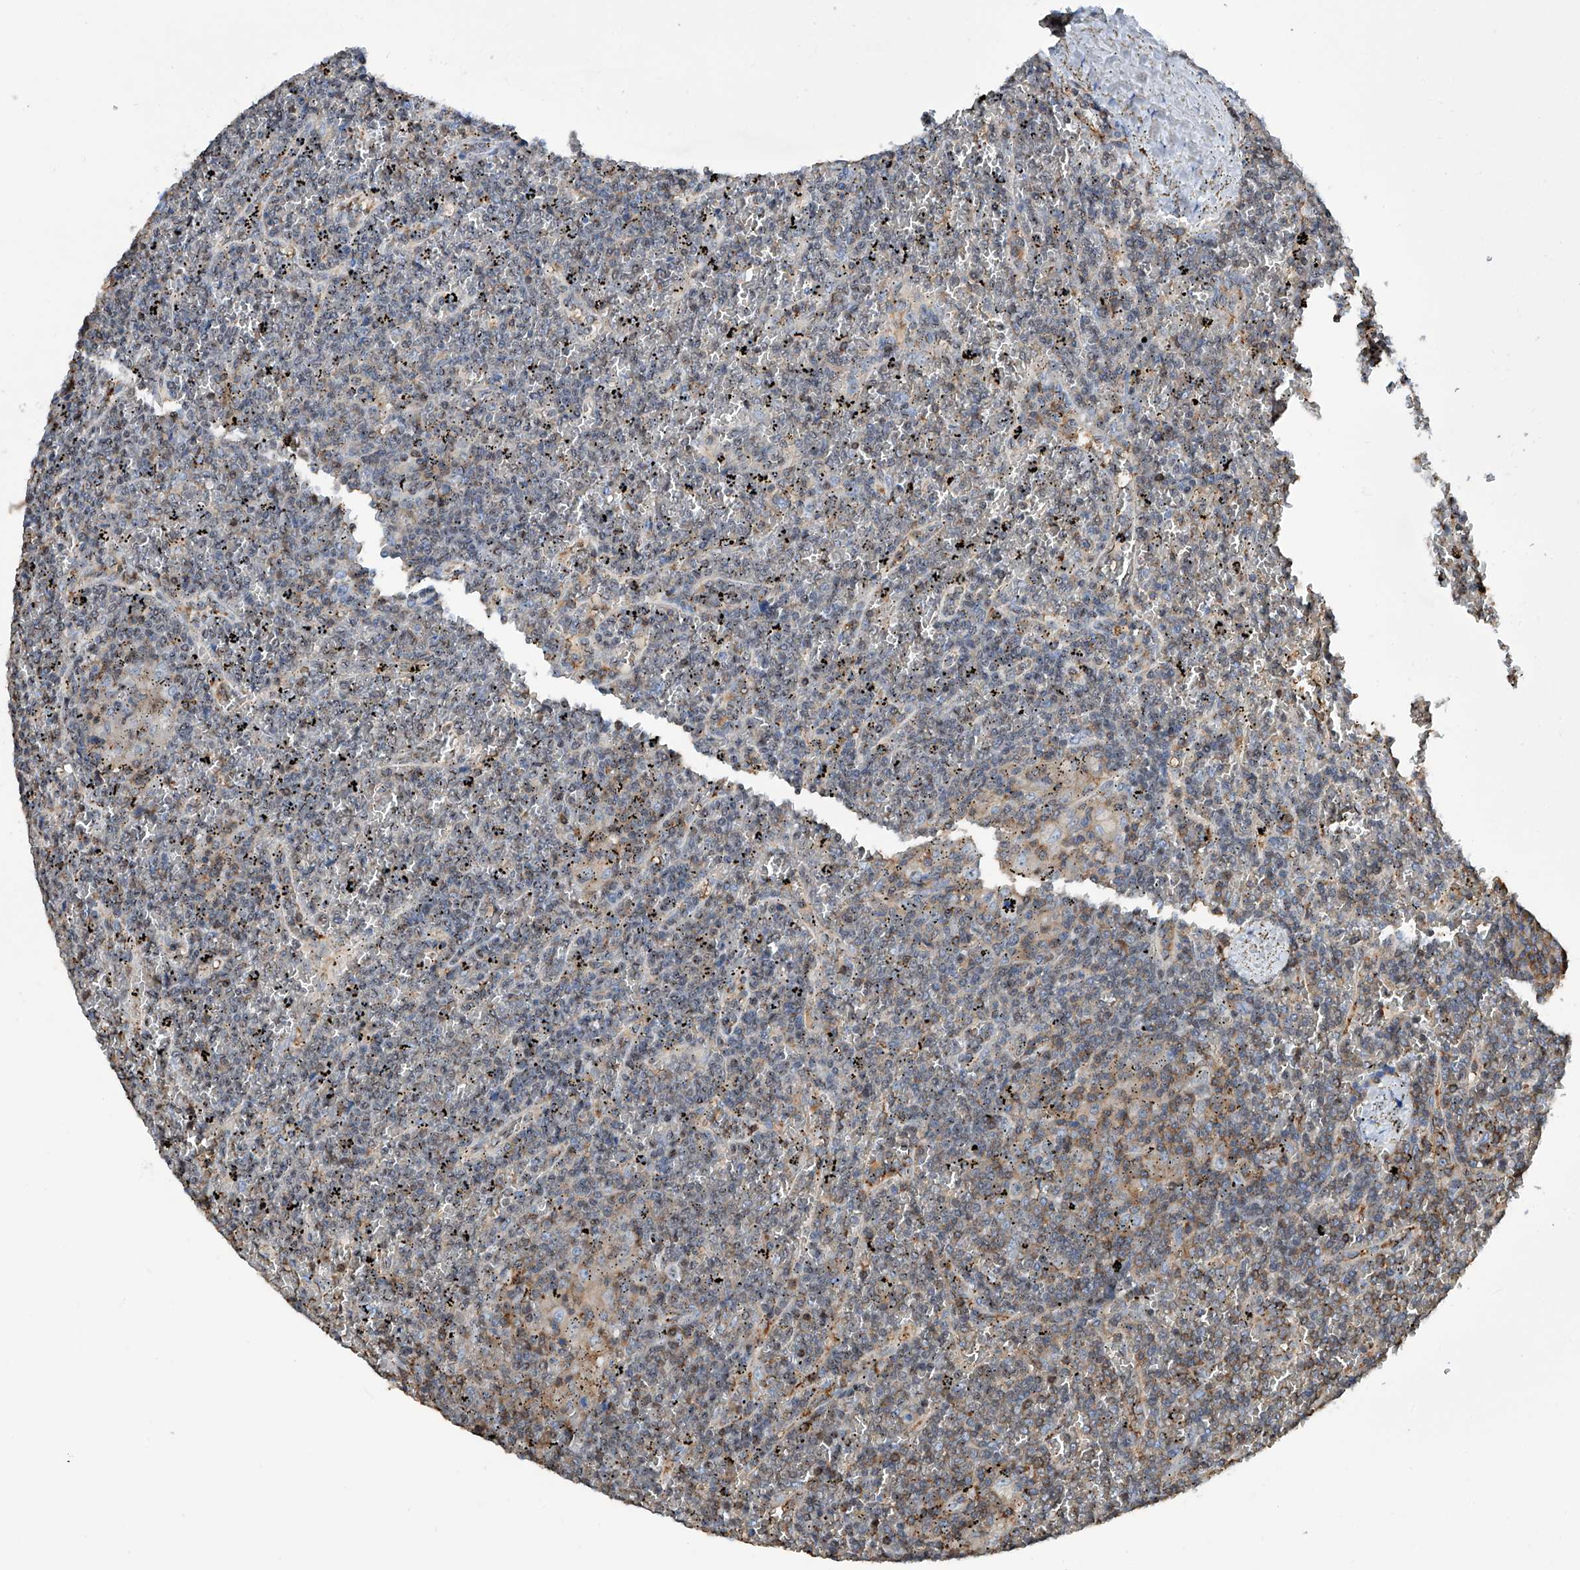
{"staining": {"intensity": "weak", "quantity": "<25%", "location": "nuclear"}, "tissue": "lymphoma", "cell_type": "Tumor cells", "image_type": "cancer", "snomed": [{"axis": "morphology", "description": "Malignant lymphoma, non-Hodgkin's type, Low grade"}, {"axis": "topography", "description": "Spleen"}], "caption": "This is an immunohistochemistry (IHC) photomicrograph of low-grade malignant lymphoma, non-Hodgkin's type. There is no expression in tumor cells.", "gene": "ZNF484", "patient": {"sex": "female", "age": 19}}